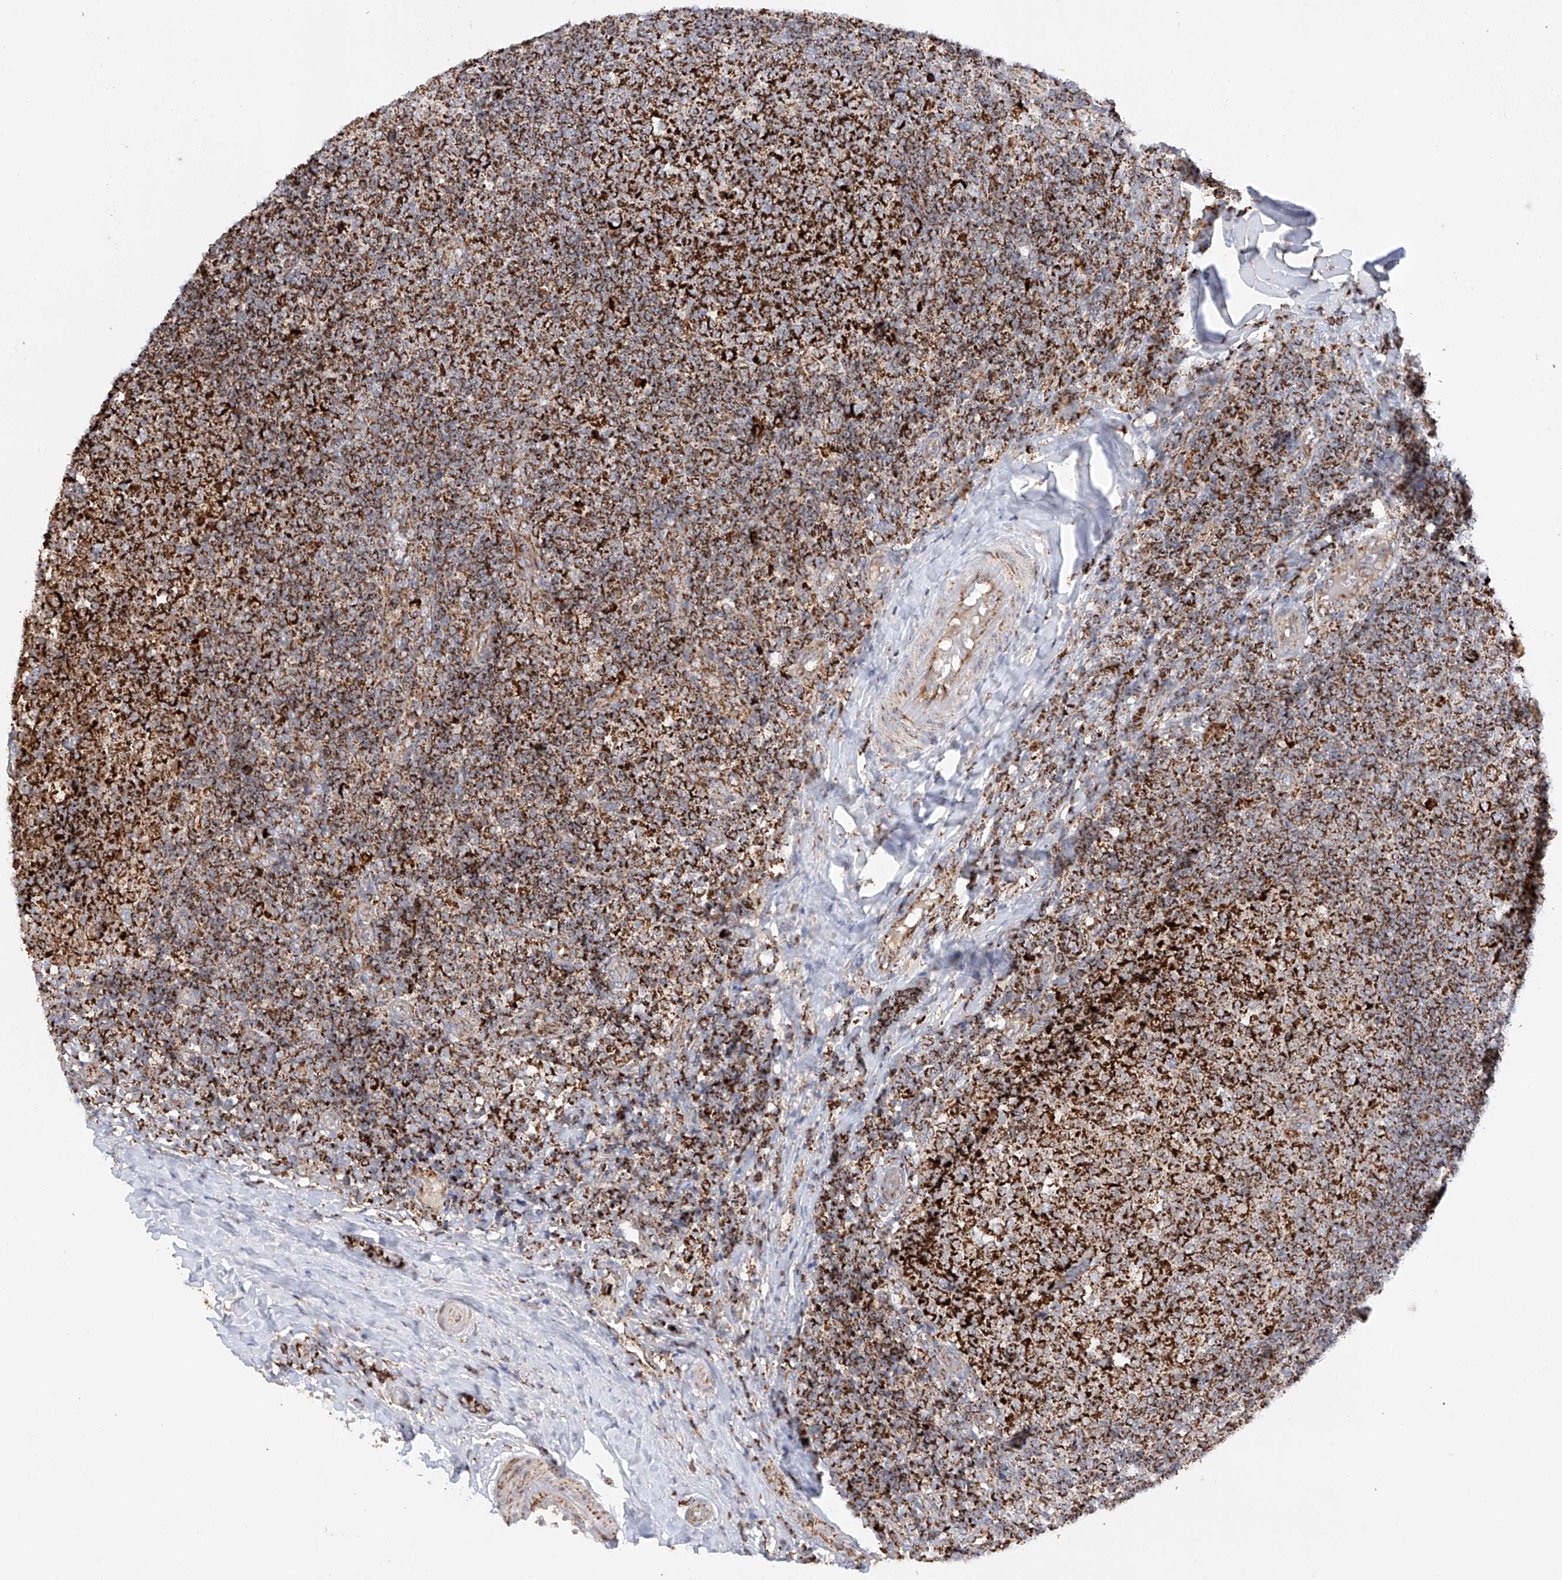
{"staining": {"intensity": "strong", "quantity": ">75%", "location": "cytoplasmic/membranous"}, "tissue": "tonsil", "cell_type": "Germinal center cells", "image_type": "normal", "snomed": [{"axis": "morphology", "description": "Normal tissue, NOS"}, {"axis": "topography", "description": "Tonsil"}], "caption": "A high-resolution micrograph shows IHC staining of benign tonsil, which reveals strong cytoplasmic/membranous positivity in approximately >75% of germinal center cells.", "gene": "TTC27", "patient": {"sex": "female", "age": 19}}